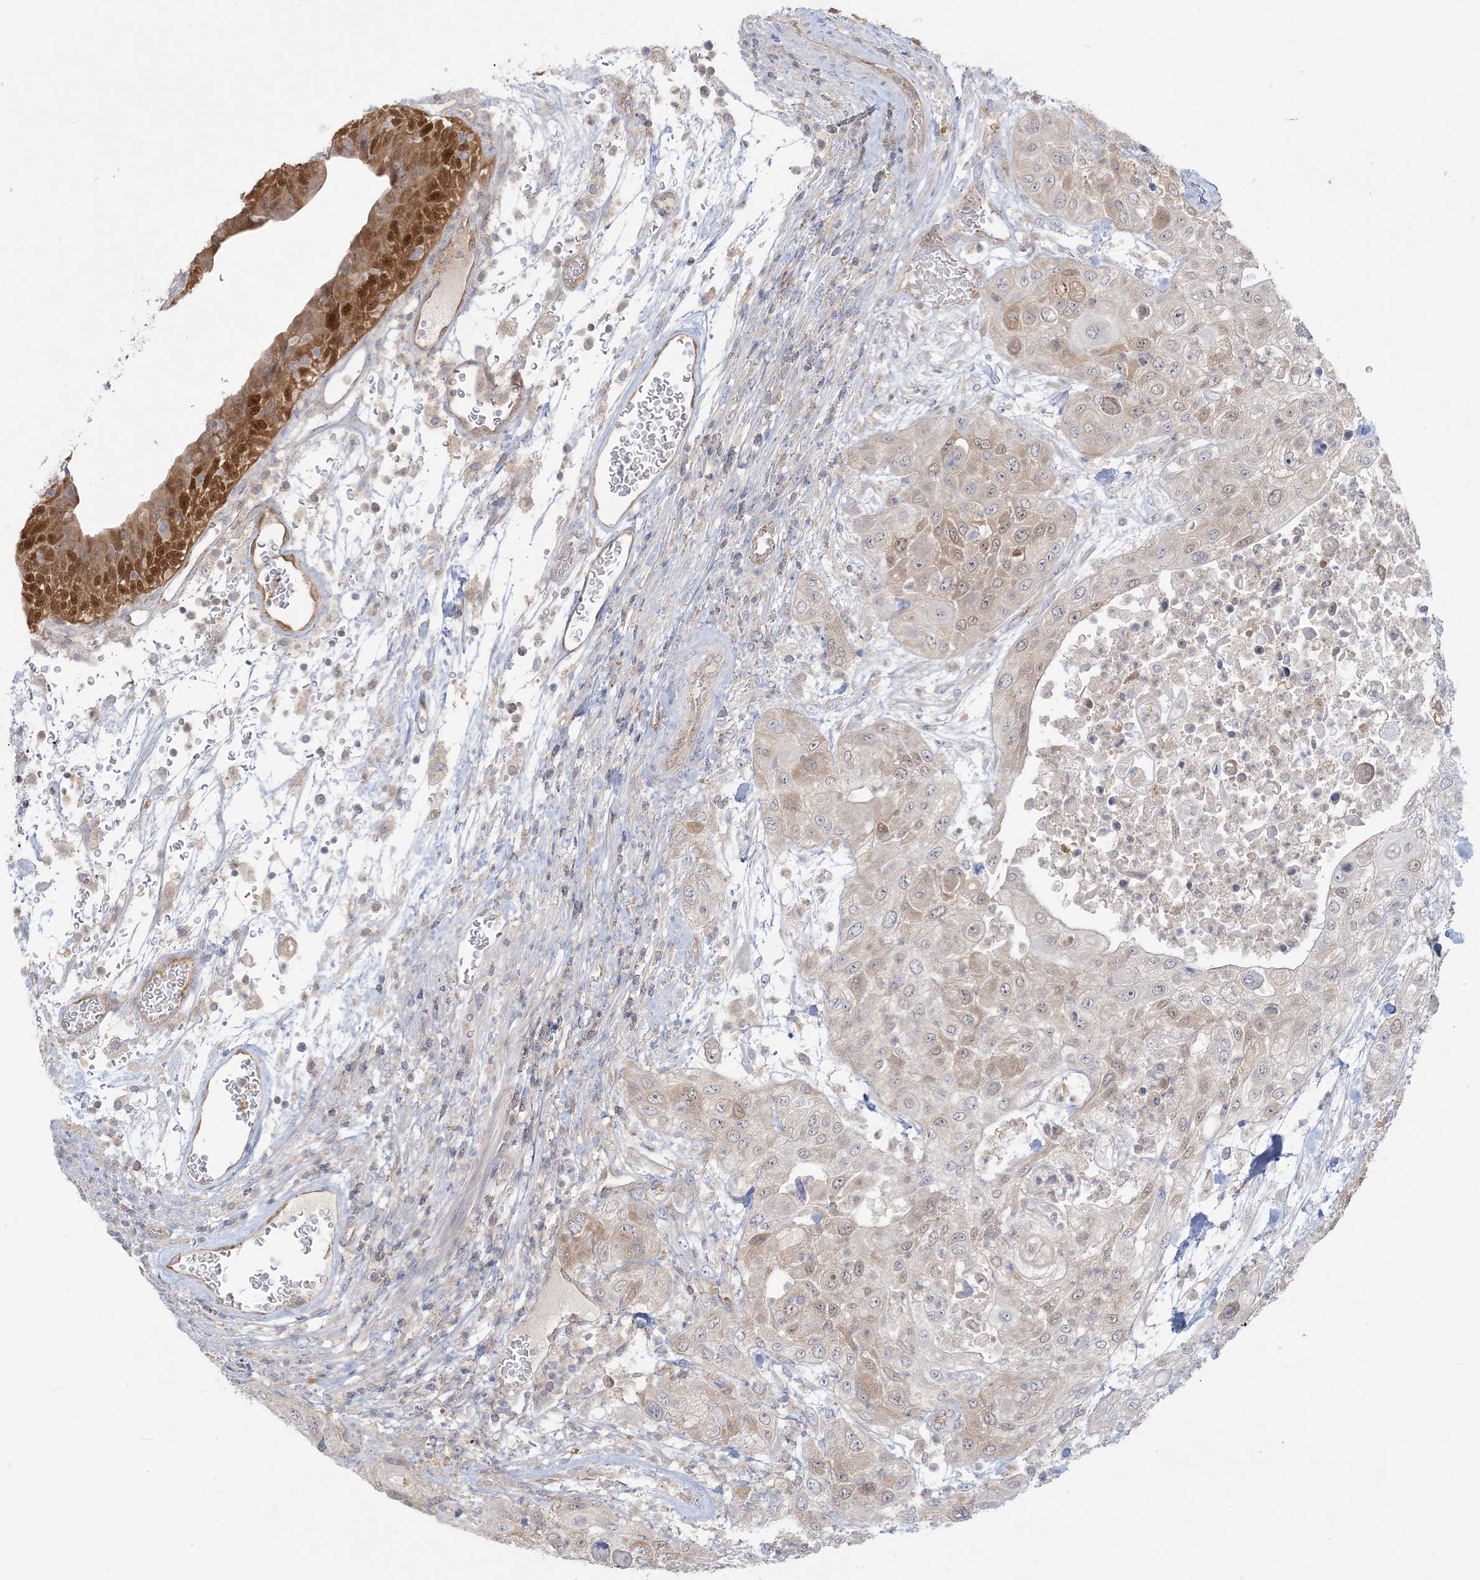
{"staining": {"intensity": "moderate", "quantity": "25%-75%", "location": "cytoplasmic/membranous,nuclear"}, "tissue": "urothelial cancer", "cell_type": "Tumor cells", "image_type": "cancer", "snomed": [{"axis": "morphology", "description": "Urothelial carcinoma, High grade"}, {"axis": "topography", "description": "Urinary bladder"}], "caption": "Human urothelial cancer stained with a brown dye reveals moderate cytoplasmic/membranous and nuclear positive staining in about 25%-75% of tumor cells.", "gene": "INPP1", "patient": {"sex": "female", "age": 79}}